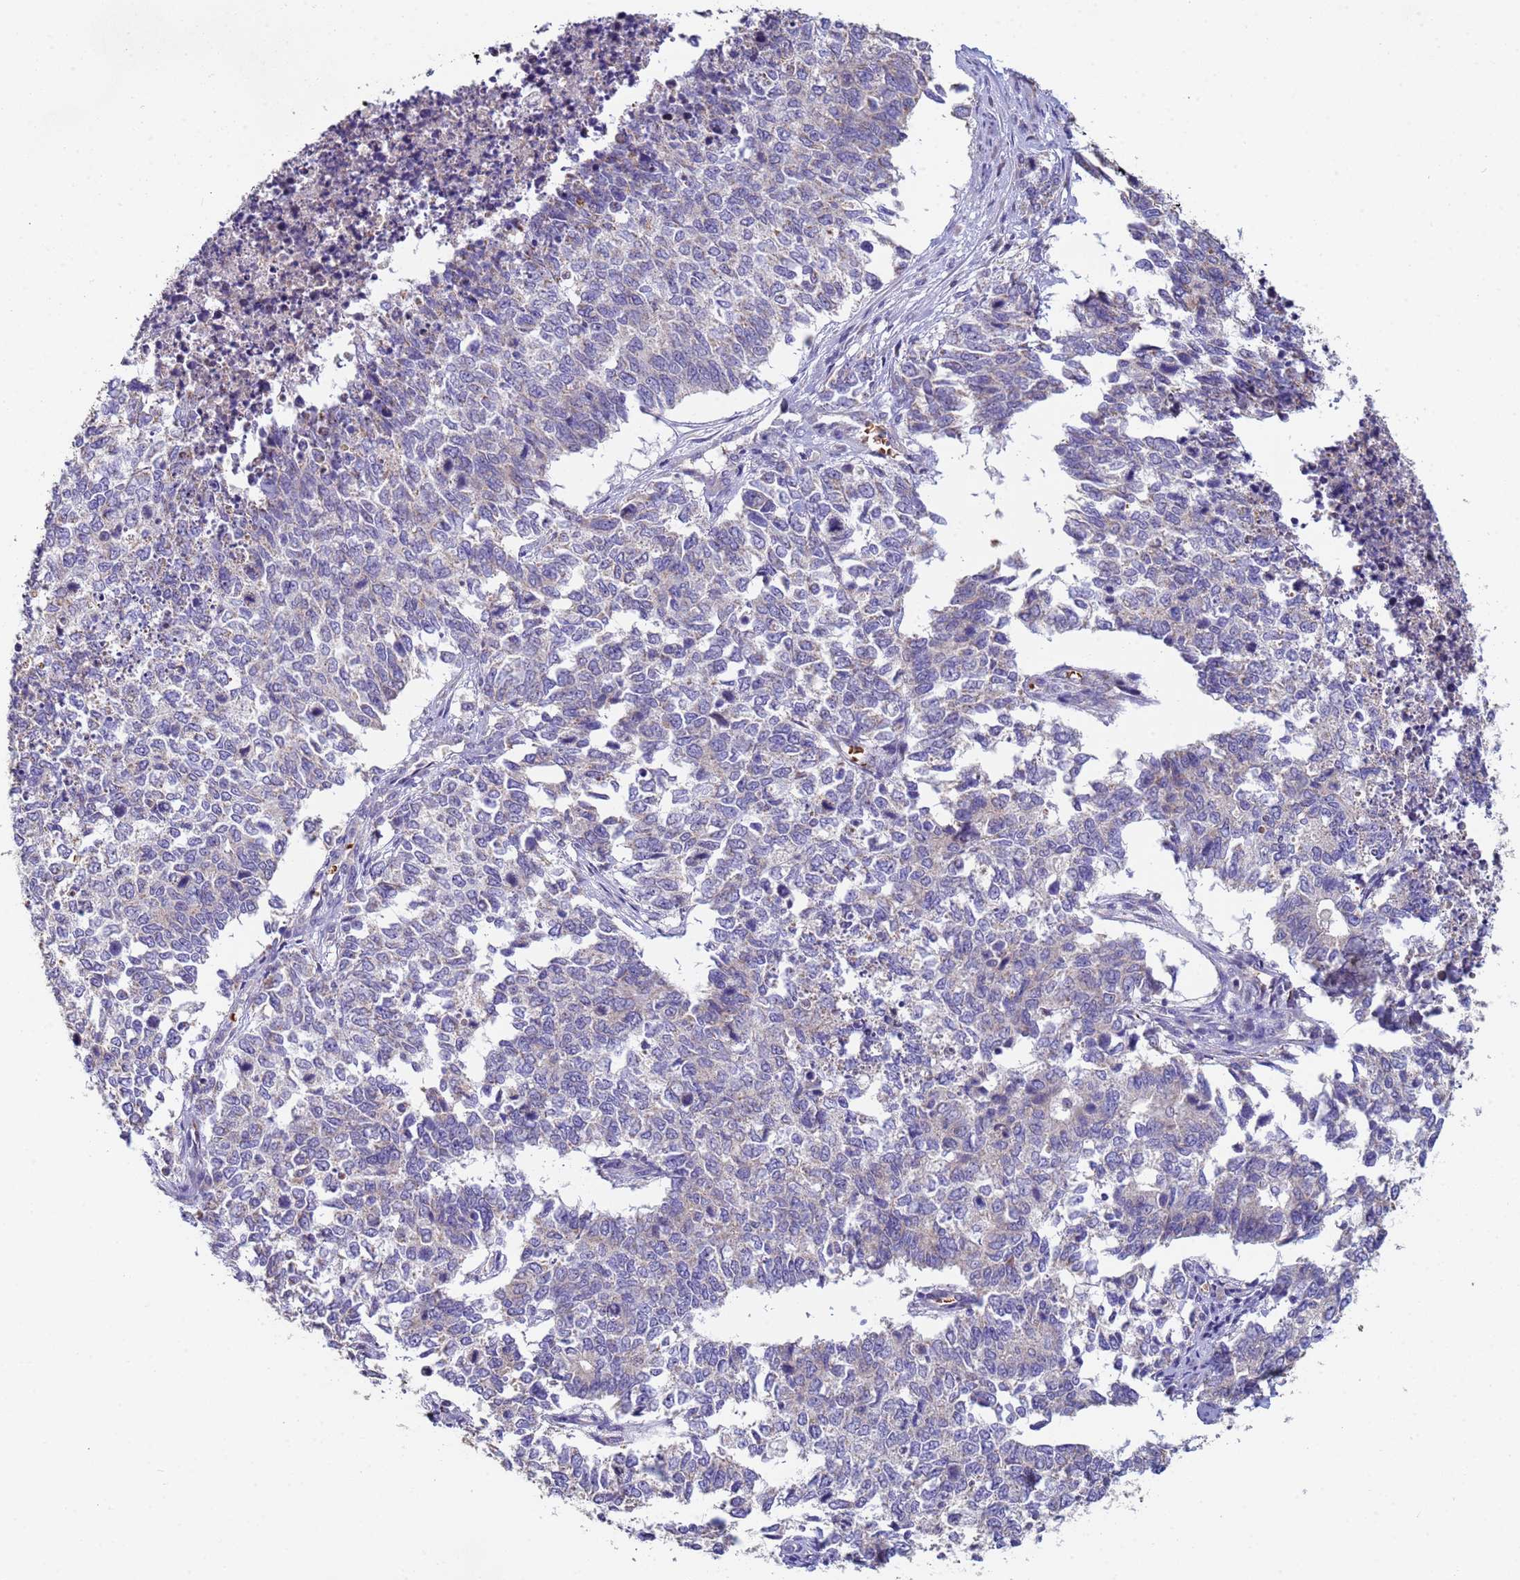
{"staining": {"intensity": "negative", "quantity": "none", "location": "none"}, "tissue": "cervical cancer", "cell_type": "Tumor cells", "image_type": "cancer", "snomed": [{"axis": "morphology", "description": "Squamous cell carcinoma, NOS"}, {"axis": "topography", "description": "Cervix"}], "caption": "Immunohistochemistry (IHC) micrograph of neoplastic tissue: human cervical squamous cell carcinoma stained with DAB reveals no significant protein positivity in tumor cells.", "gene": "CLHC1", "patient": {"sex": "female", "age": 63}}